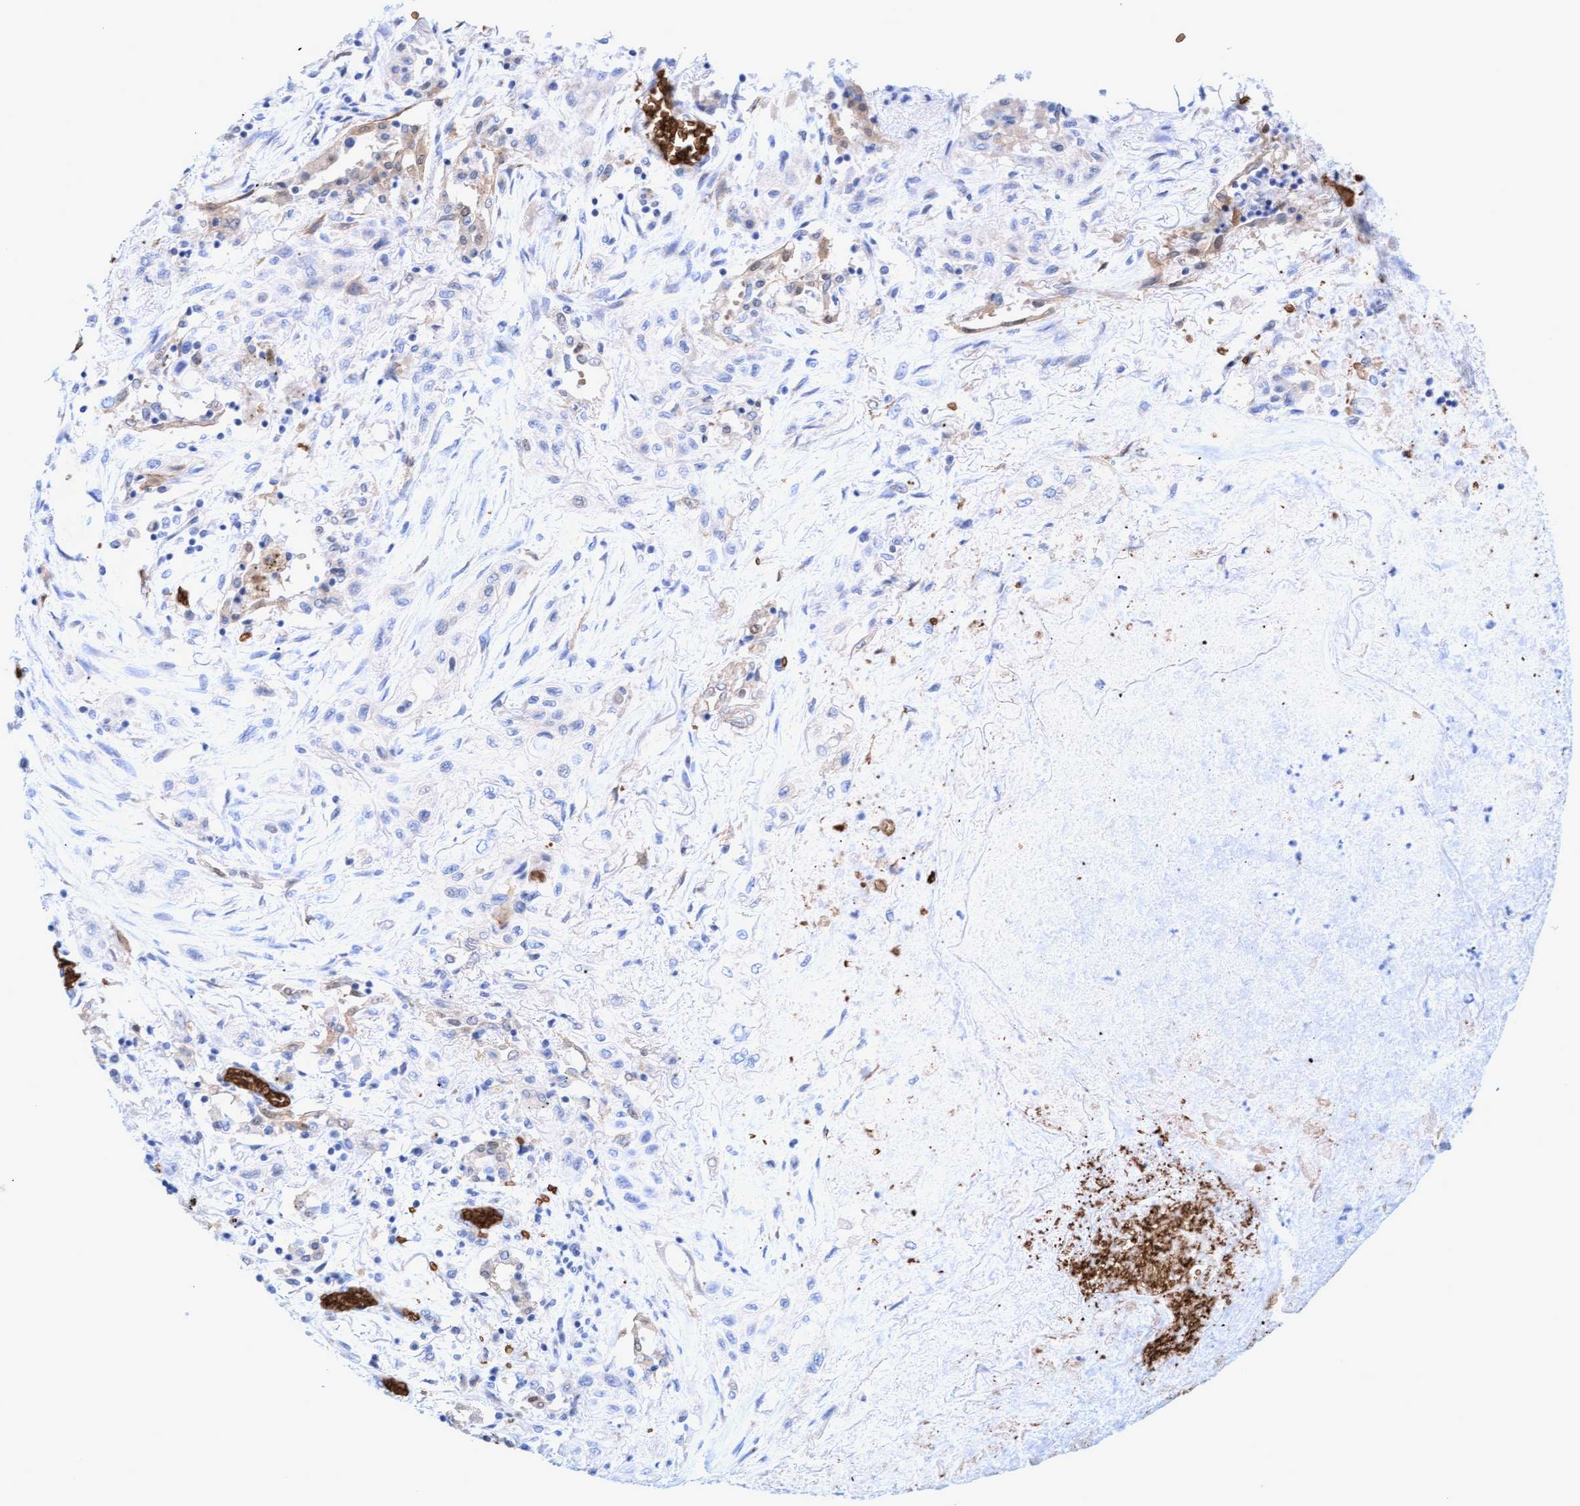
{"staining": {"intensity": "negative", "quantity": "none", "location": "none"}, "tissue": "lung cancer", "cell_type": "Tumor cells", "image_type": "cancer", "snomed": [{"axis": "morphology", "description": "Squamous cell carcinoma, NOS"}, {"axis": "topography", "description": "Lung"}], "caption": "An immunohistochemistry photomicrograph of lung cancer (squamous cell carcinoma) is shown. There is no staining in tumor cells of lung cancer (squamous cell carcinoma).", "gene": "SPEM2", "patient": {"sex": "female", "age": 47}}